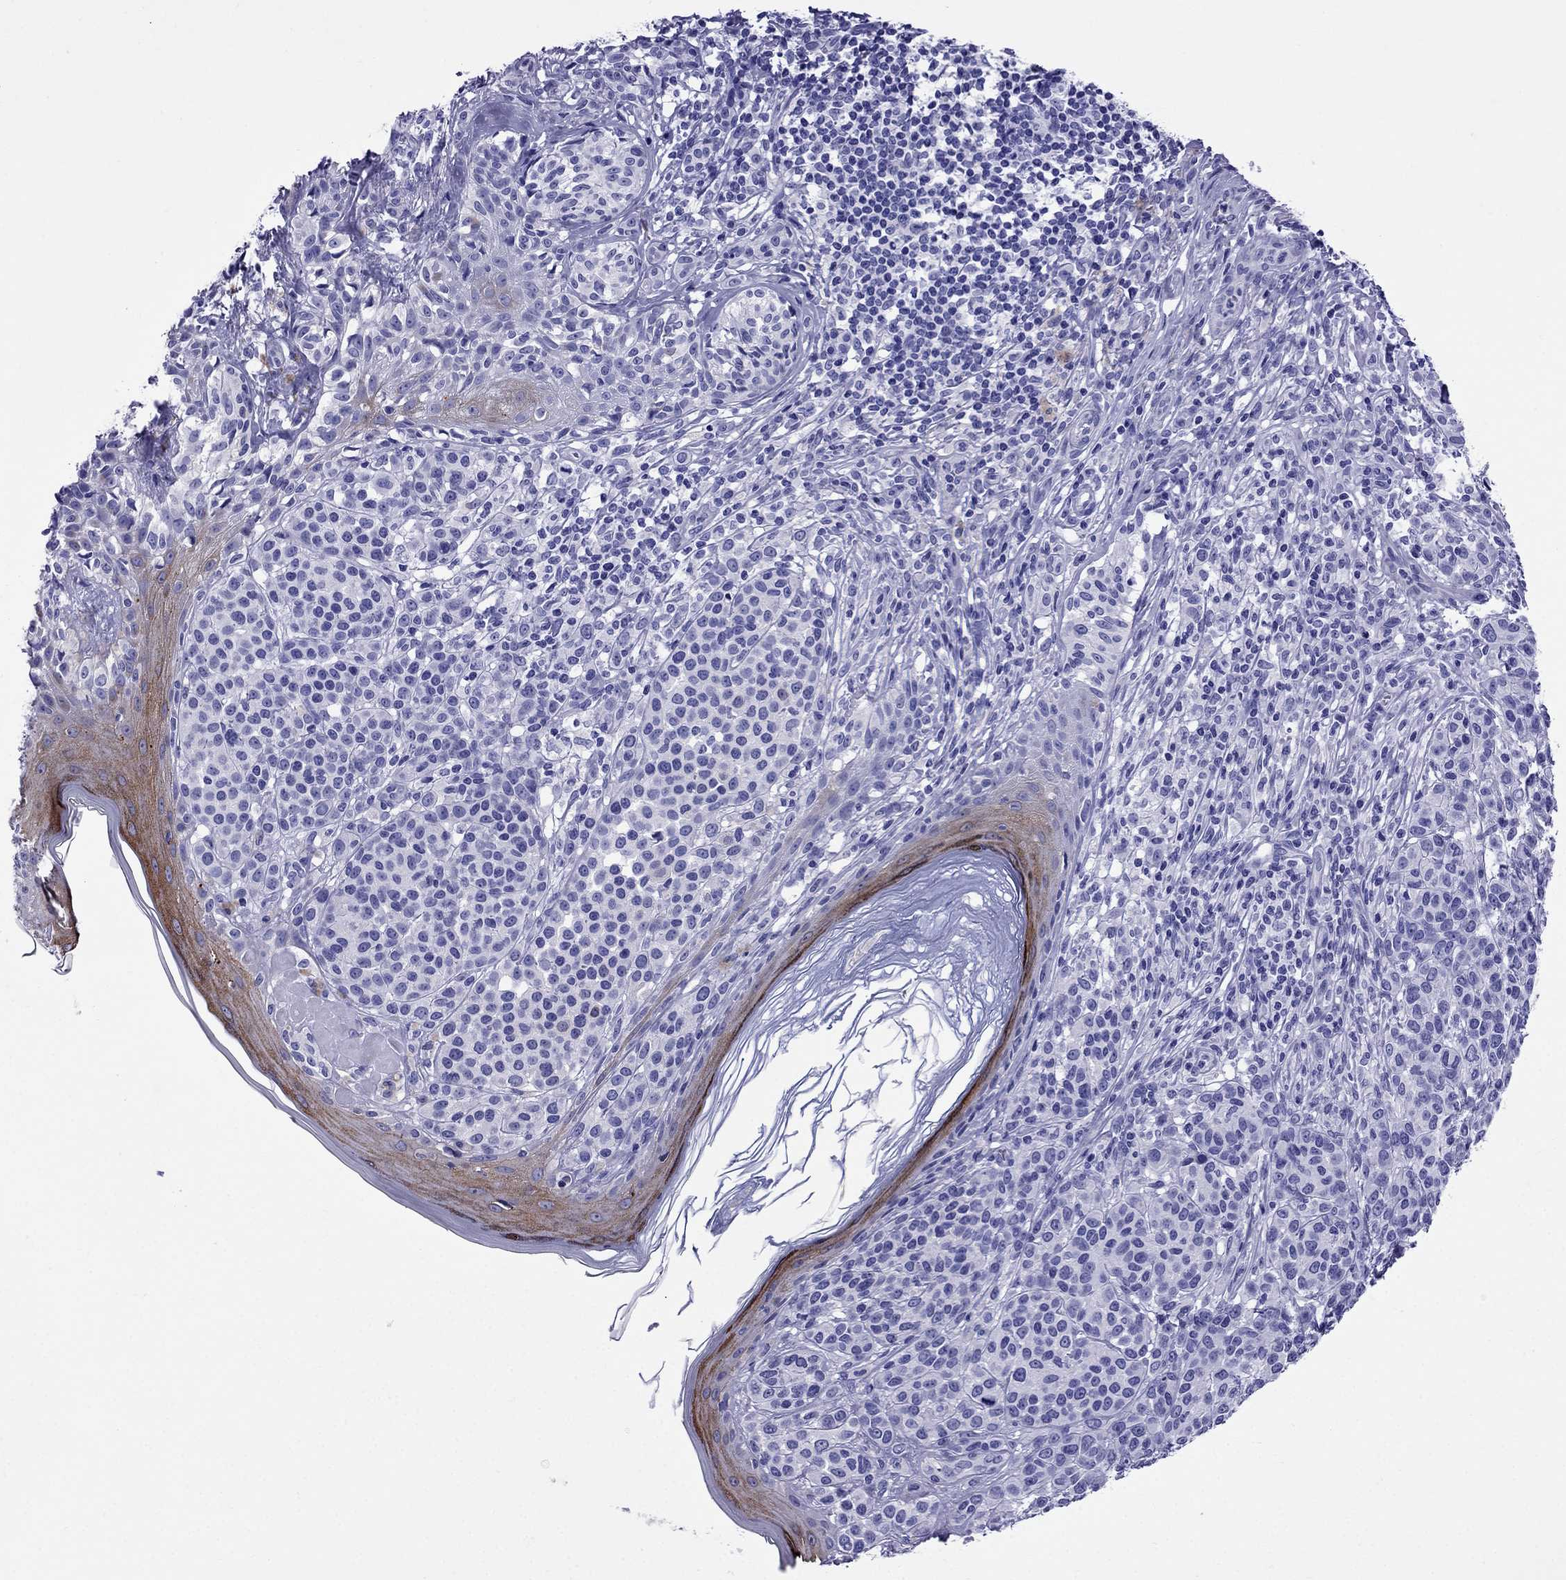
{"staining": {"intensity": "negative", "quantity": "none", "location": "none"}, "tissue": "melanoma", "cell_type": "Tumor cells", "image_type": "cancer", "snomed": [{"axis": "morphology", "description": "Malignant melanoma, NOS"}, {"axis": "topography", "description": "Skin"}], "caption": "IHC photomicrograph of neoplastic tissue: malignant melanoma stained with DAB (3,3'-diaminobenzidine) exhibits no significant protein expression in tumor cells.", "gene": "CRYBA1", "patient": {"sex": "male", "age": 79}}